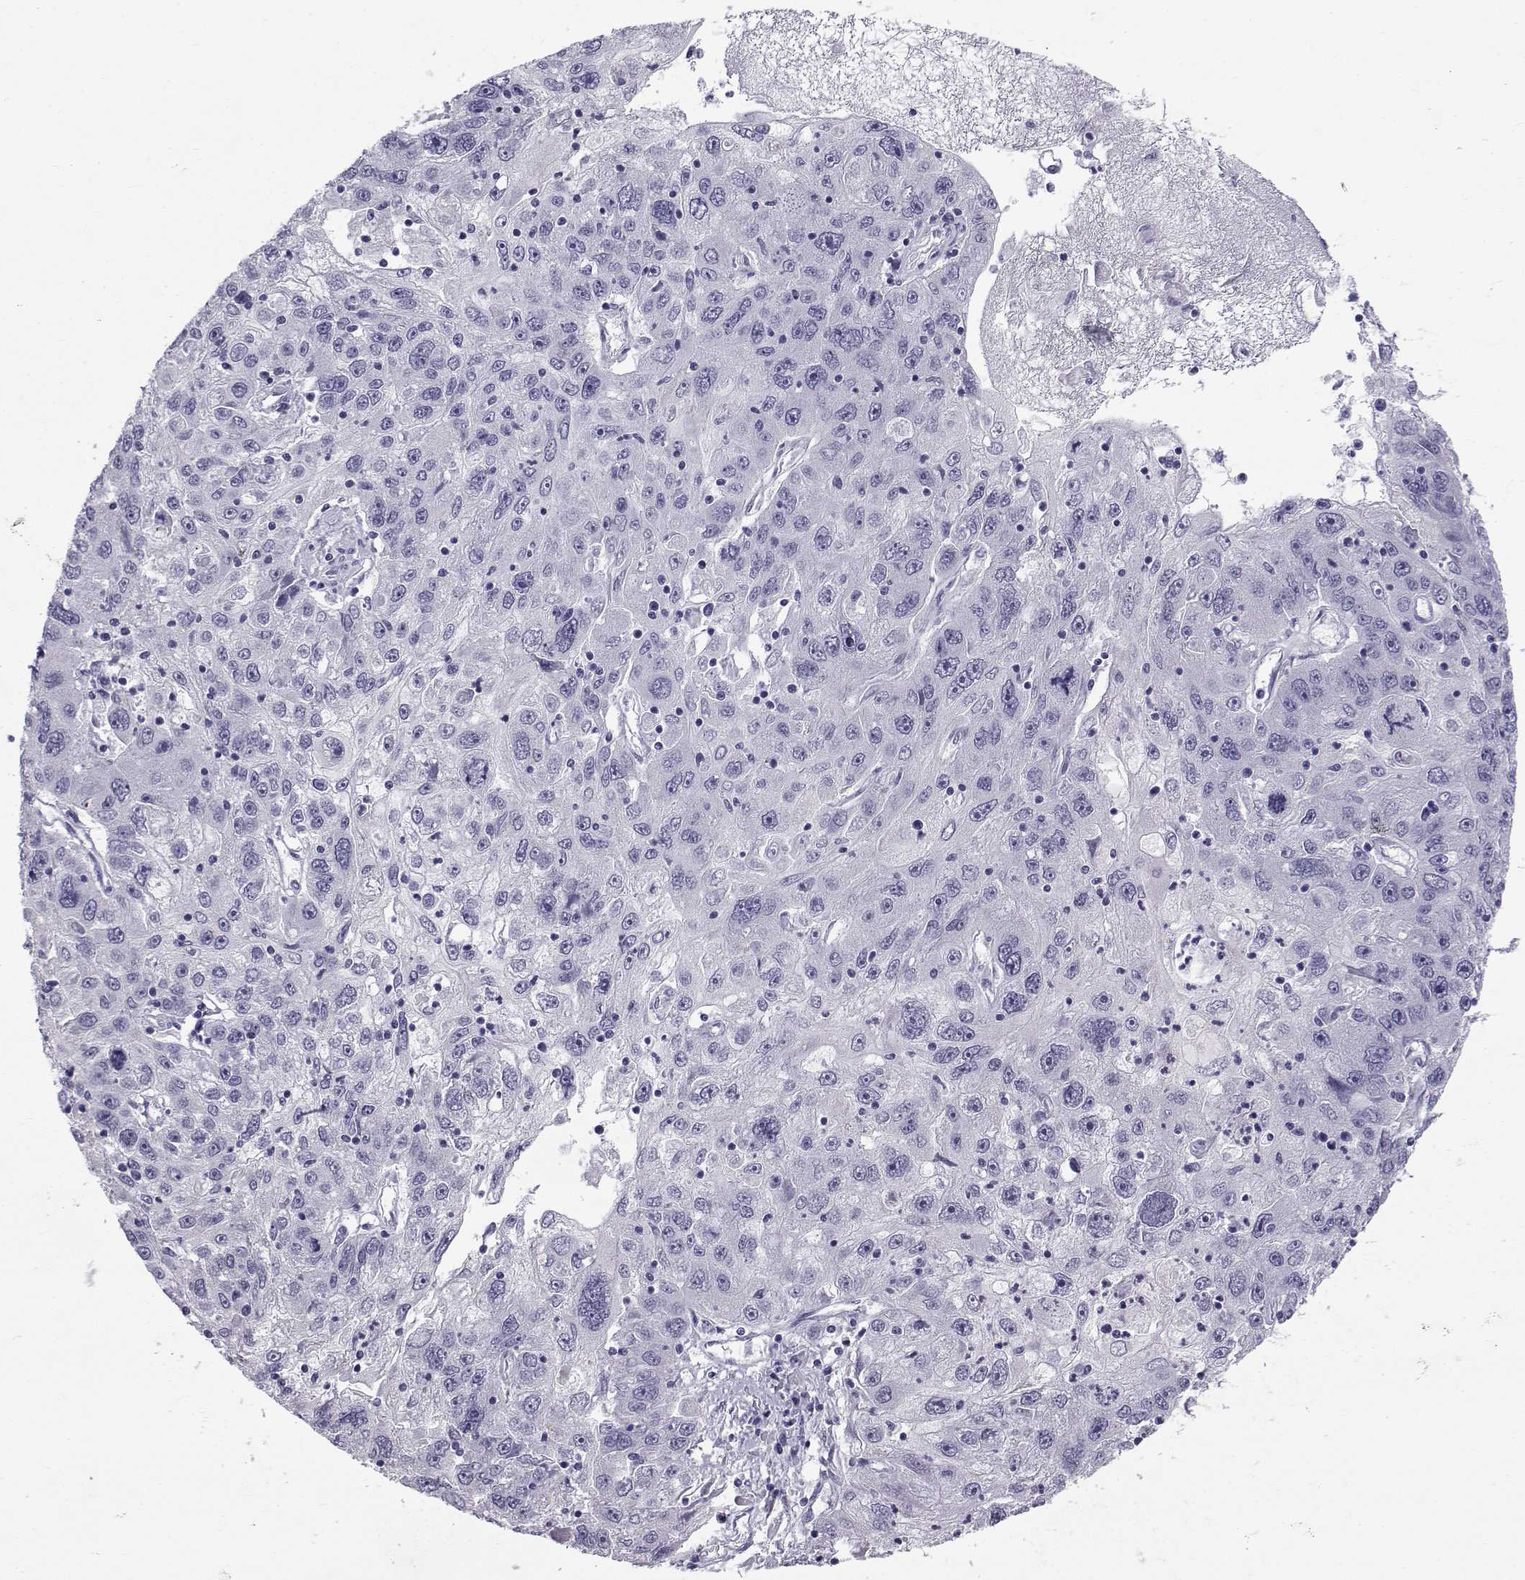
{"staining": {"intensity": "negative", "quantity": "none", "location": "none"}, "tissue": "stomach cancer", "cell_type": "Tumor cells", "image_type": "cancer", "snomed": [{"axis": "morphology", "description": "Adenocarcinoma, NOS"}, {"axis": "topography", "description": "Stomach"}], "caption": "This is an IHC micrograph of human stomach cancer. There is no expression in tumor cells.", "gene": "RNASE12", "patient": {"sex": "male", "age": 56}}